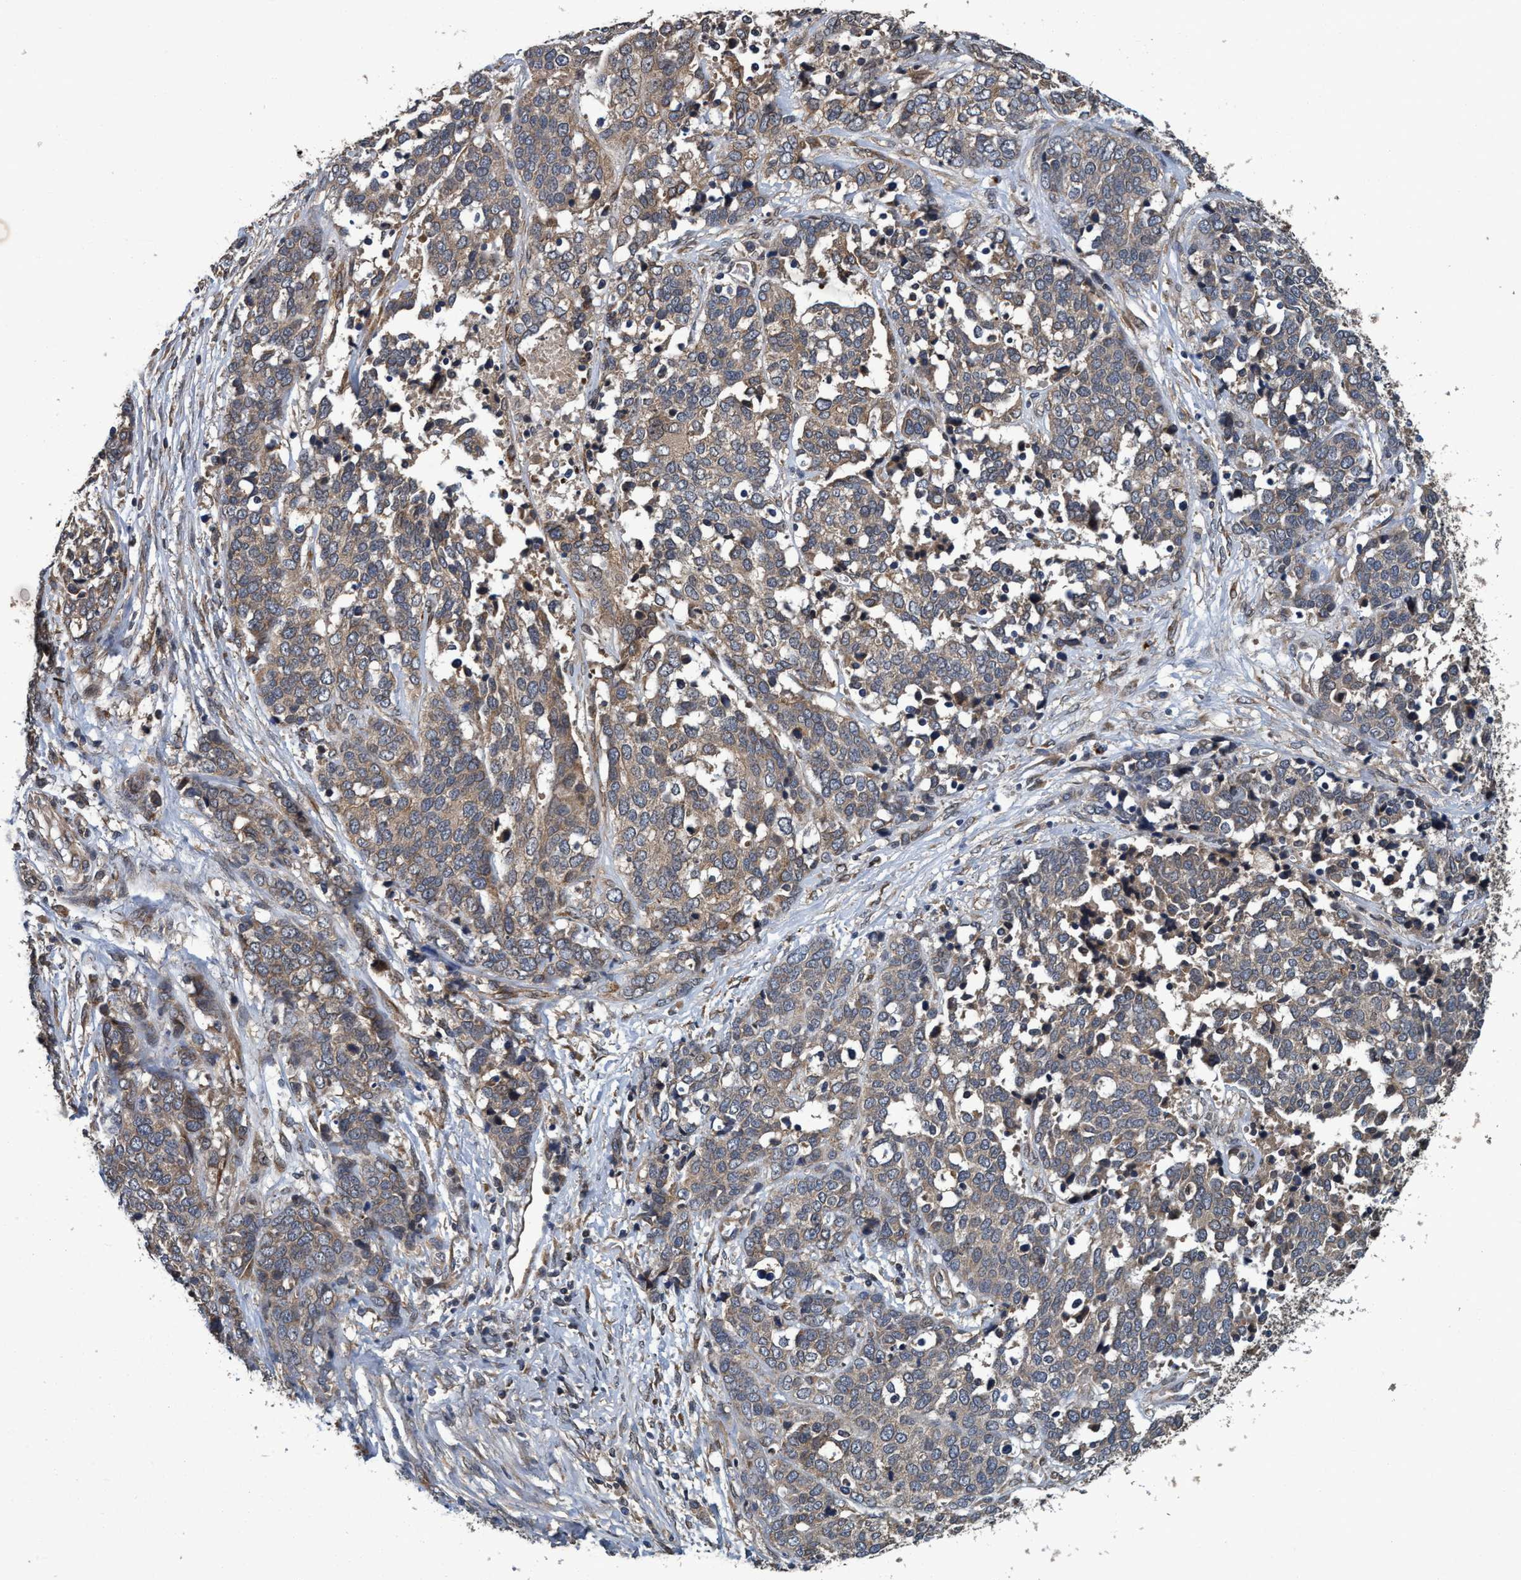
{"staining": {"intensity": "weak", "quantity": "<25%", "location": "cytoplasmic/membranous"}, "tissue": "ovarian cancer", "cell_type": "Tumor cells", "image_type": "cancer", "snomed": [{"axis": "morphology", "description": "Cystadenocarcinoma, serous, NOS"}, {"axis": "topography", "description": "Ovary"}], "caption": "Immunohistochemistry (IHC) histopathology image of neoplastic tissue: human ovarian cancer stained with DAB (3,3'-diaminobenzidine) demonstrates no significant protein positivity in tumor cells.", "gene": "MACC1", "patient": {"sex": "female", "age": 44}}